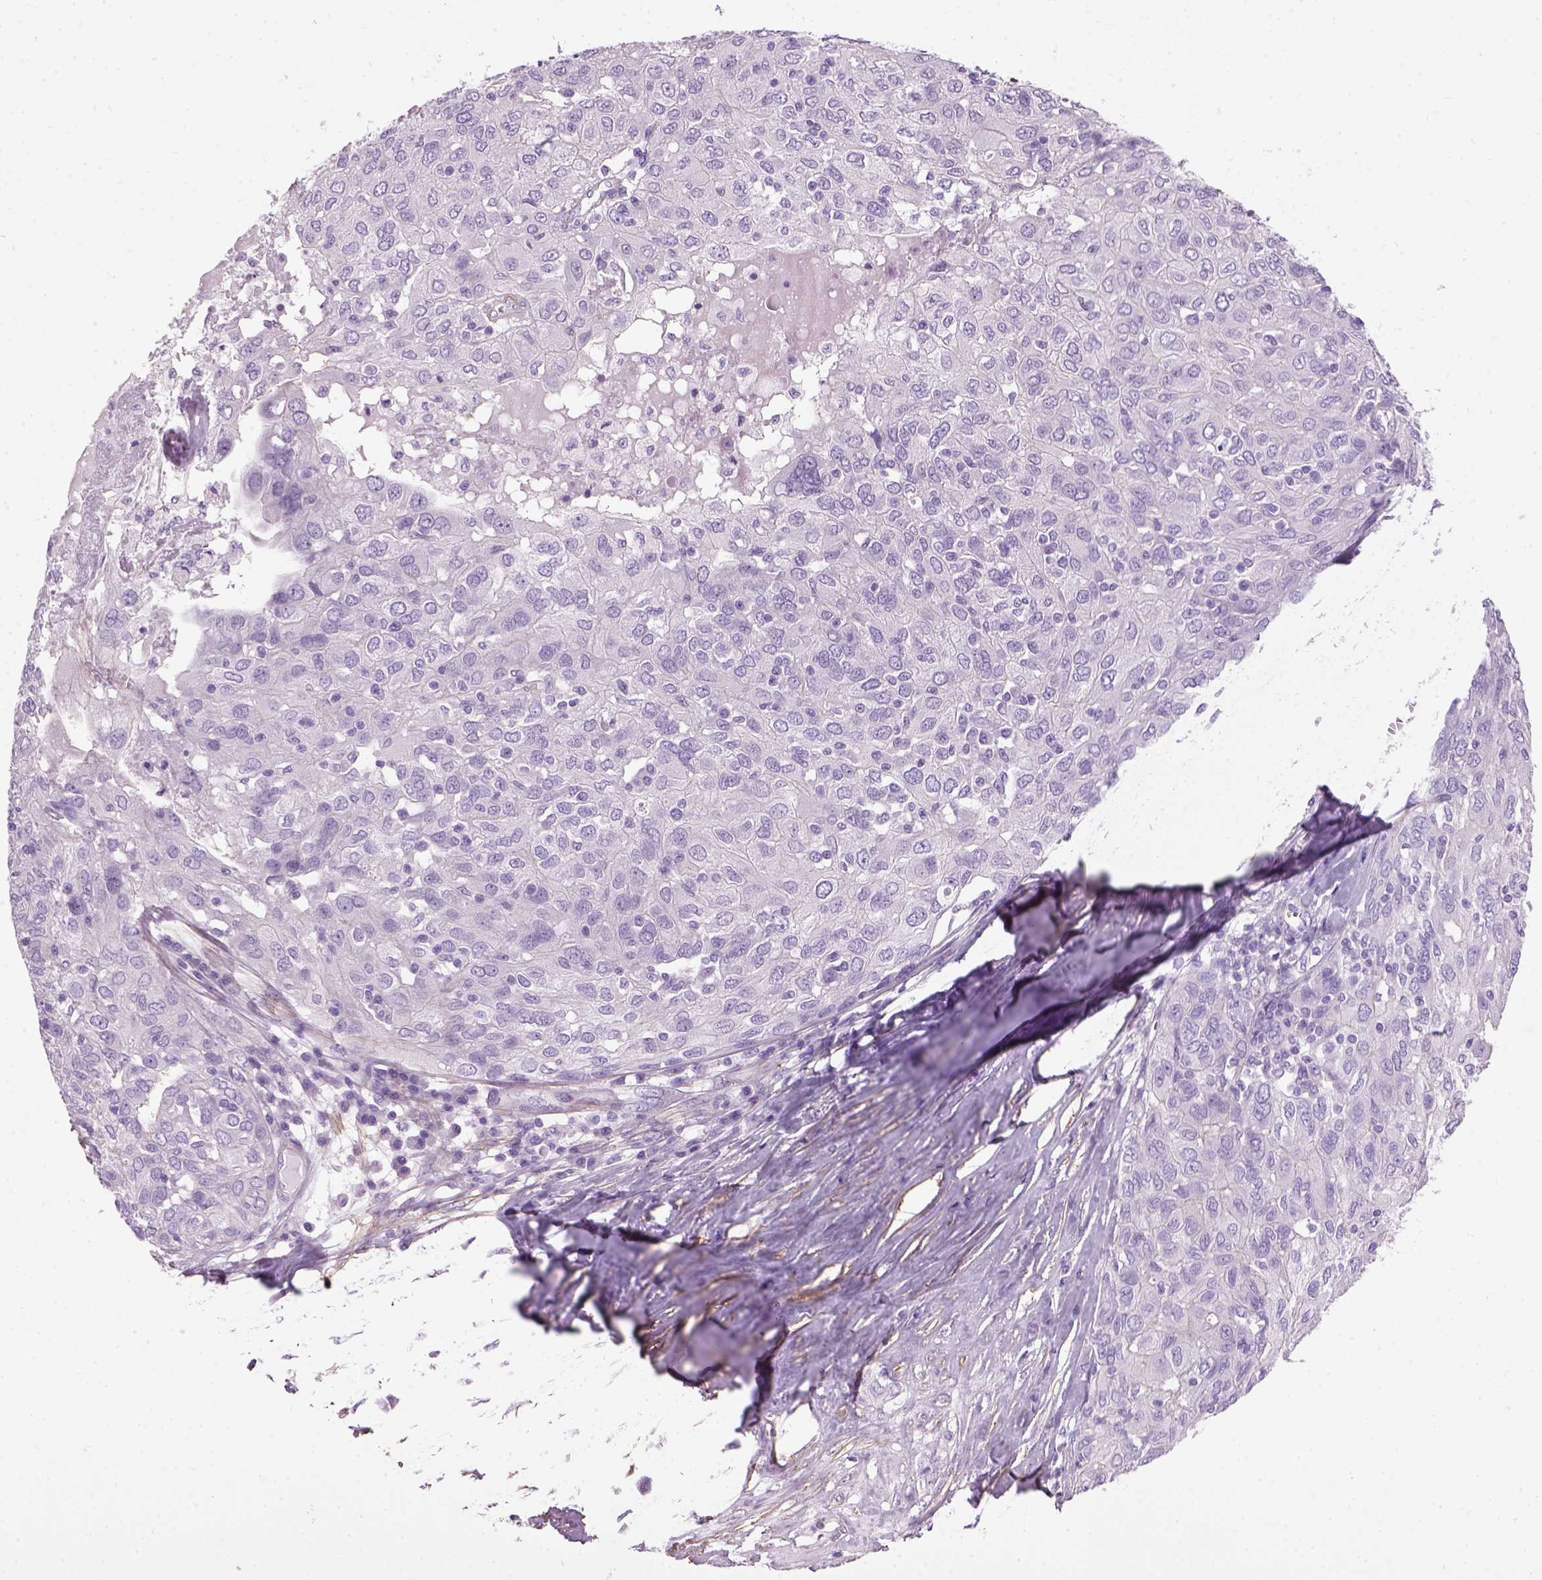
{"staining": {"intensity": "negative", "quantity": "none", "location": "none"}, "tissue": "ovarian cancer", "cell_type": "Tumor cells", "image_type": "cancer", "snomed": [{"axis": "morphology", "description": "Carcinoma, endometroid"}, {"axis": "topography", "description": "Ovary"}], "caption": "Micrograph shows no significant protein expression in tumor cells of endometroid carcinoma (ovarian).", "gene": "FAM161A", "patient": {"sex": "female", "age": 50}}